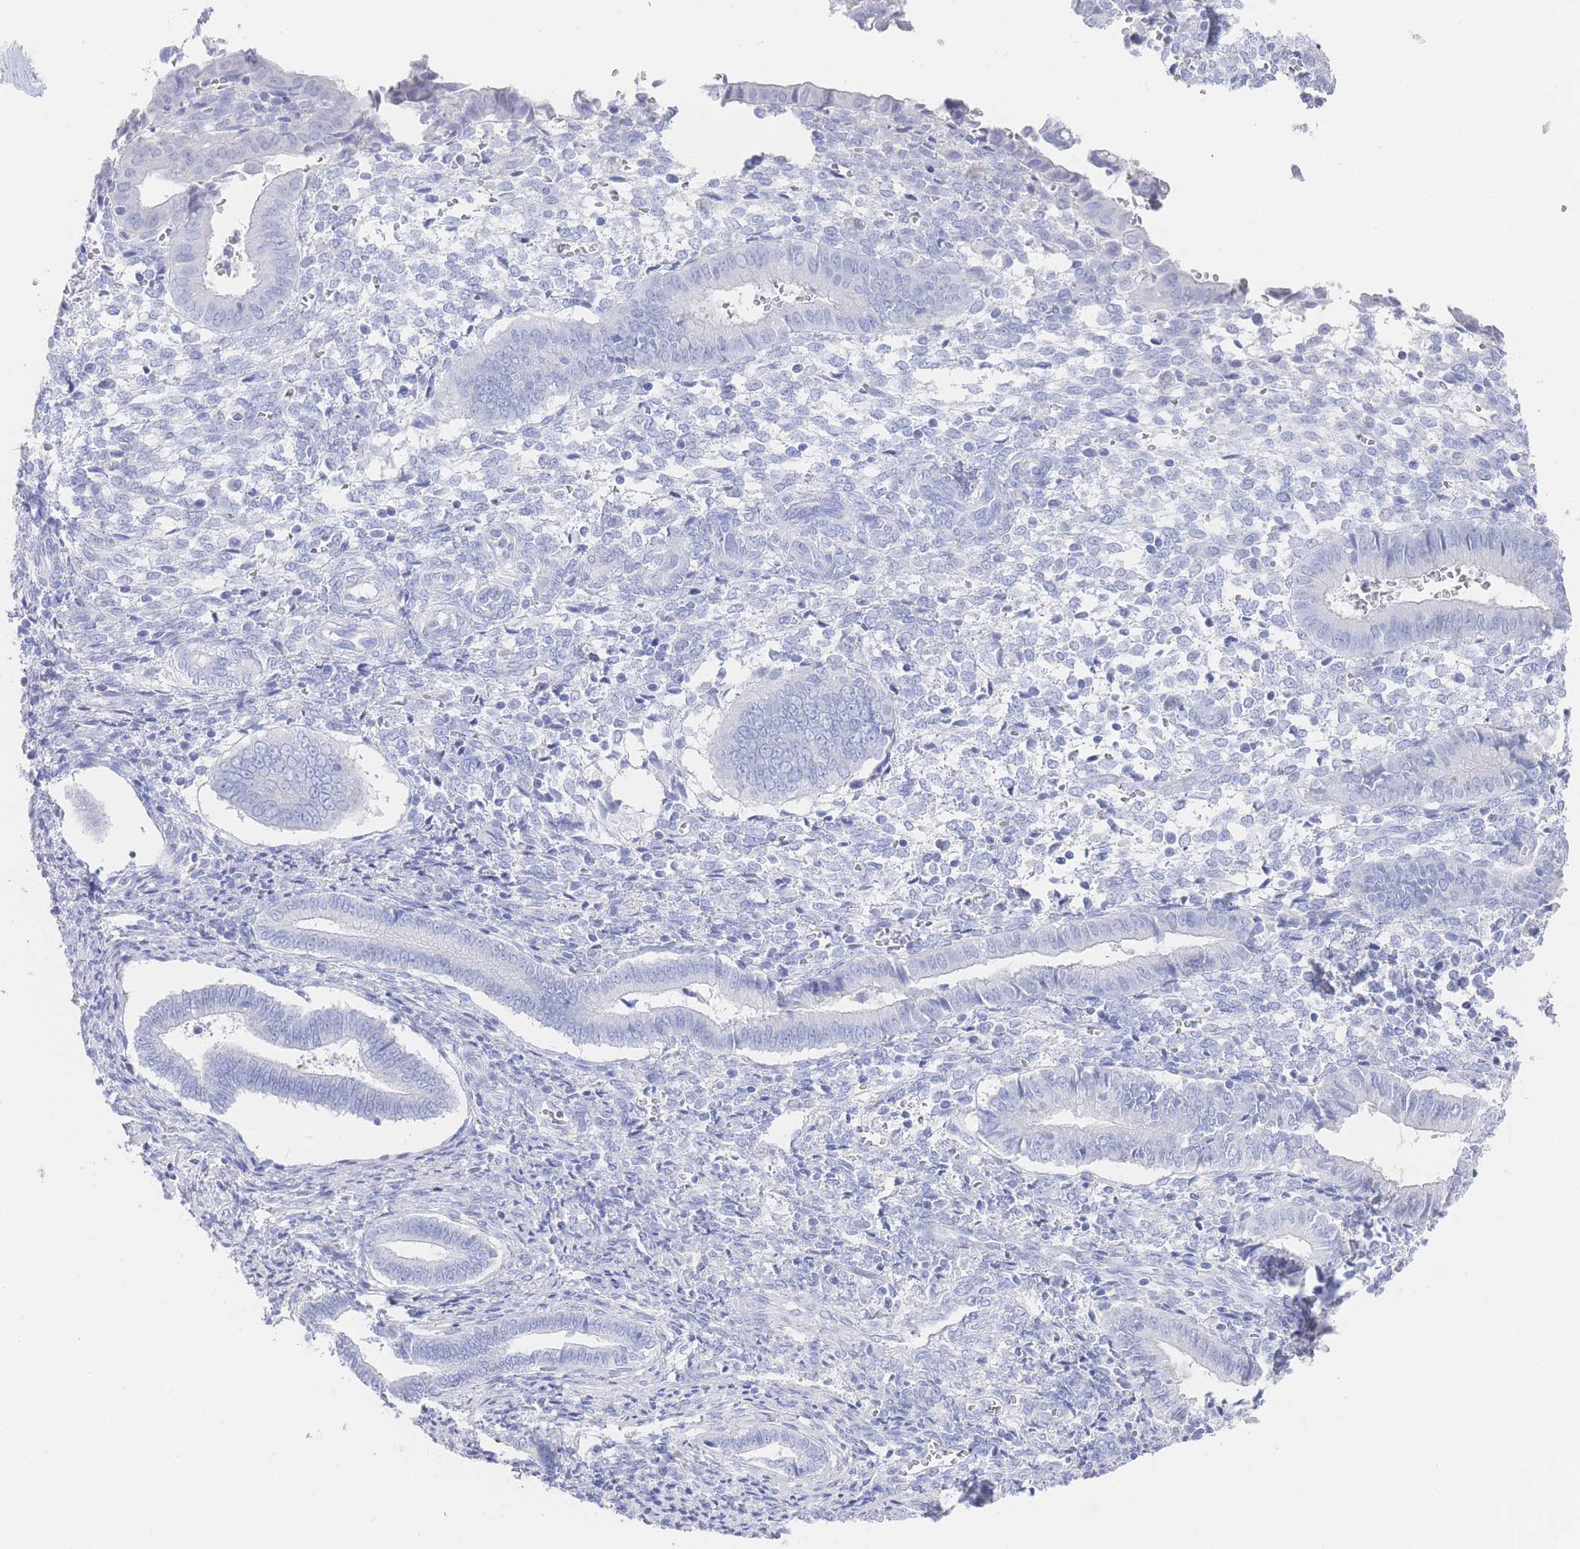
{"staining": {"intensity": "negative", "quantity": "none", "location": "none"}, "tissue": "endometrium", "cell_type": "Cells in endometrial stroma", "image_type": "normal", "snomed": [{"axis": "morphology", "description": "Normal tissue, NOS"}, {"axis": "topography", "description": "Other"}, {"axis": "topography", "description": "Endometrium"}], "caption": "Immunohistochemical staining of benign endometrium exhibits no significant positivity in cells in endometrial stroma.", "gene": "LRRC37A2", "patient": {"sex": "female", "age": 44}}